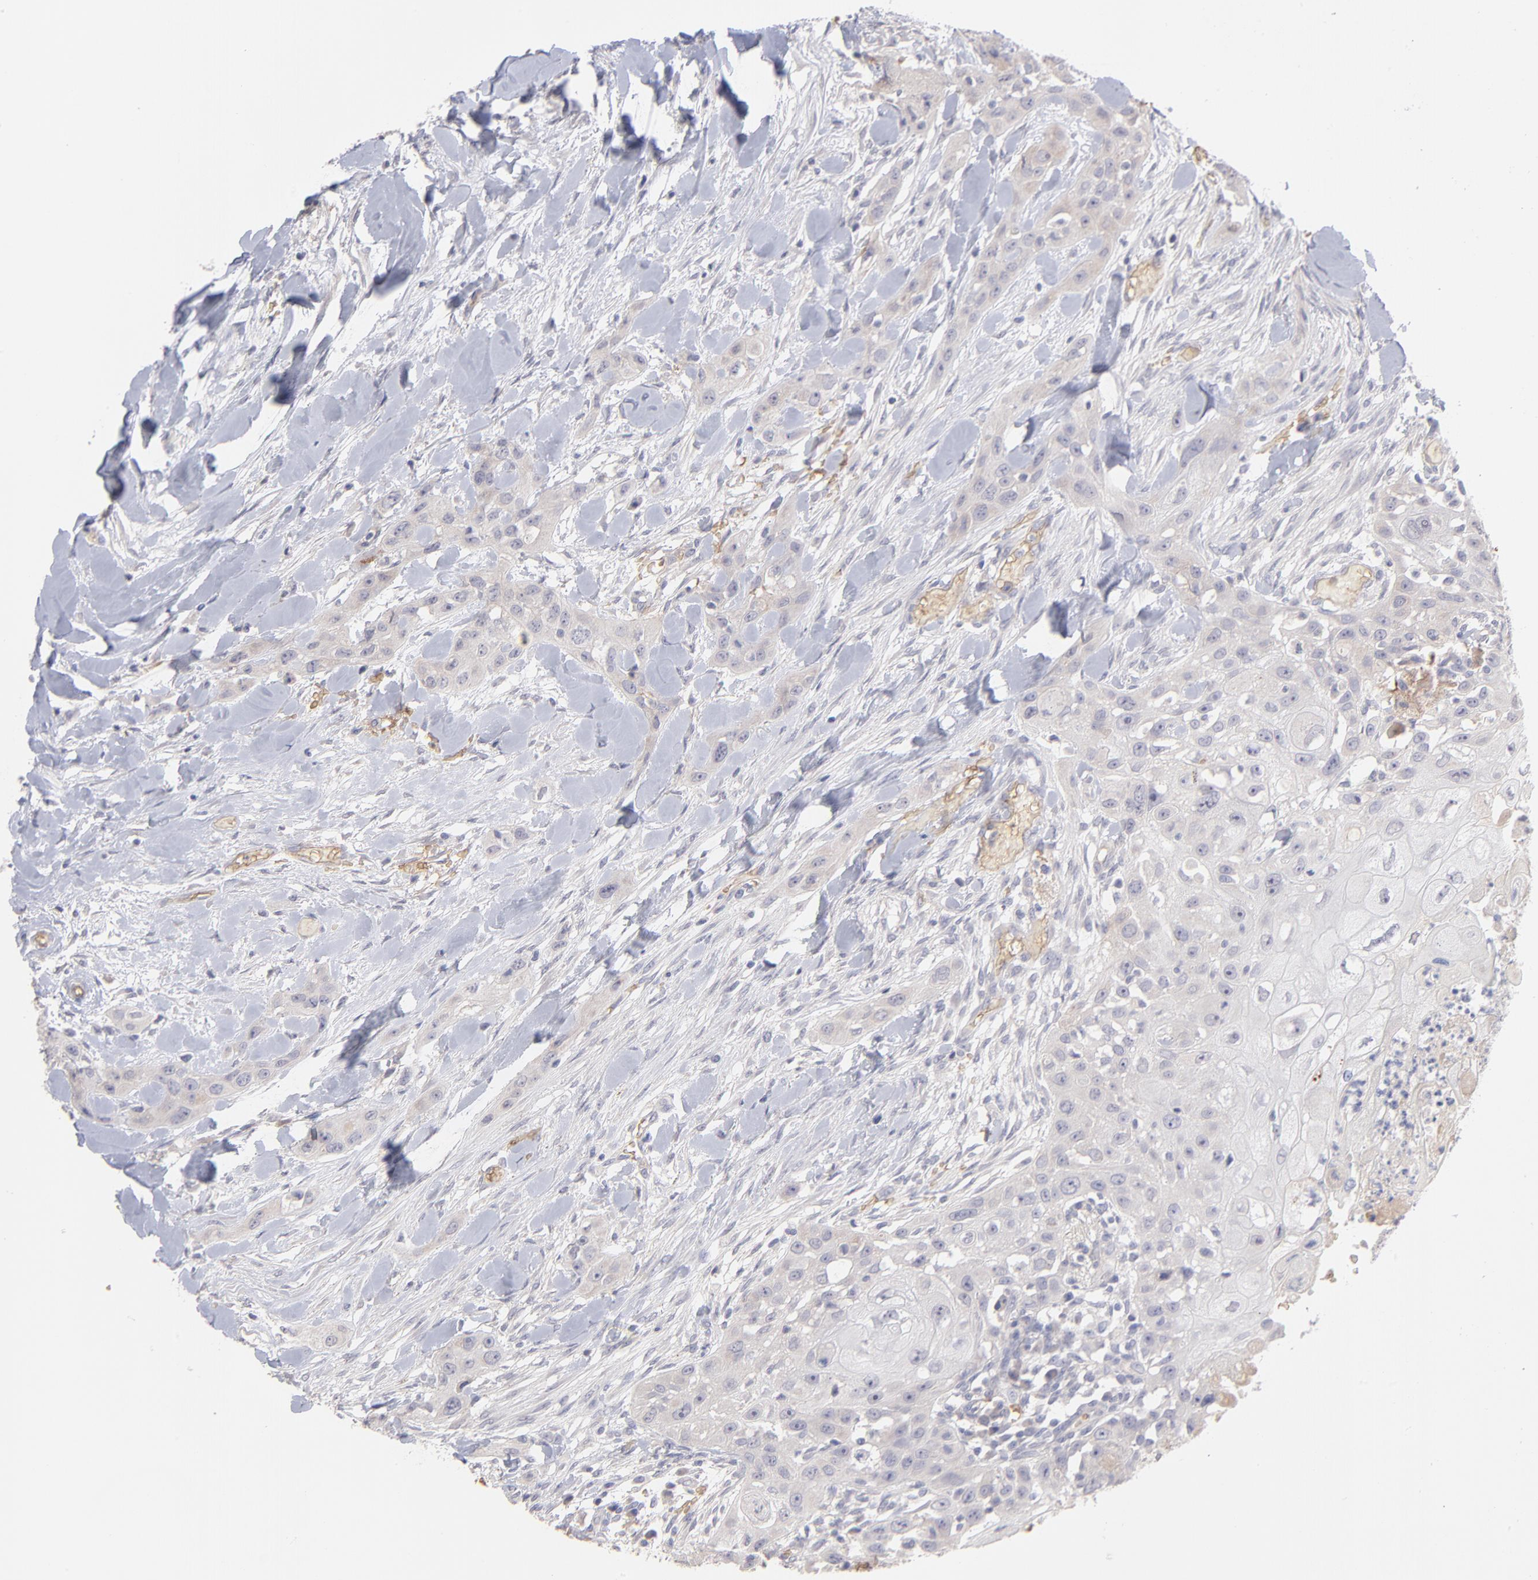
{"staining": {"intensity": "weak", "quantity": "25%-75%", "location": "cytoplasmic/membranous"}, "tissue": "head and neck cancer", "cell_type": "Tumor cells", "image_type": "cancer", "snomed": [{"axis": "morphology", "description": "Neoplasm, malignant, NOS"}, {"axis": "topography", "description": "Salivary gland"}, {"axis": "topography", "description": "Head-Neck"}], "caption": "Approximately 25%-75% of tumor cells in head and neck neoplasm (malignant) demonstrate weak cytoplasmic/membranous protein staining as visualized by brown immunohistochemical staining.", "gene": "F13B", "patient": {"sex": "male", "age": 43}}